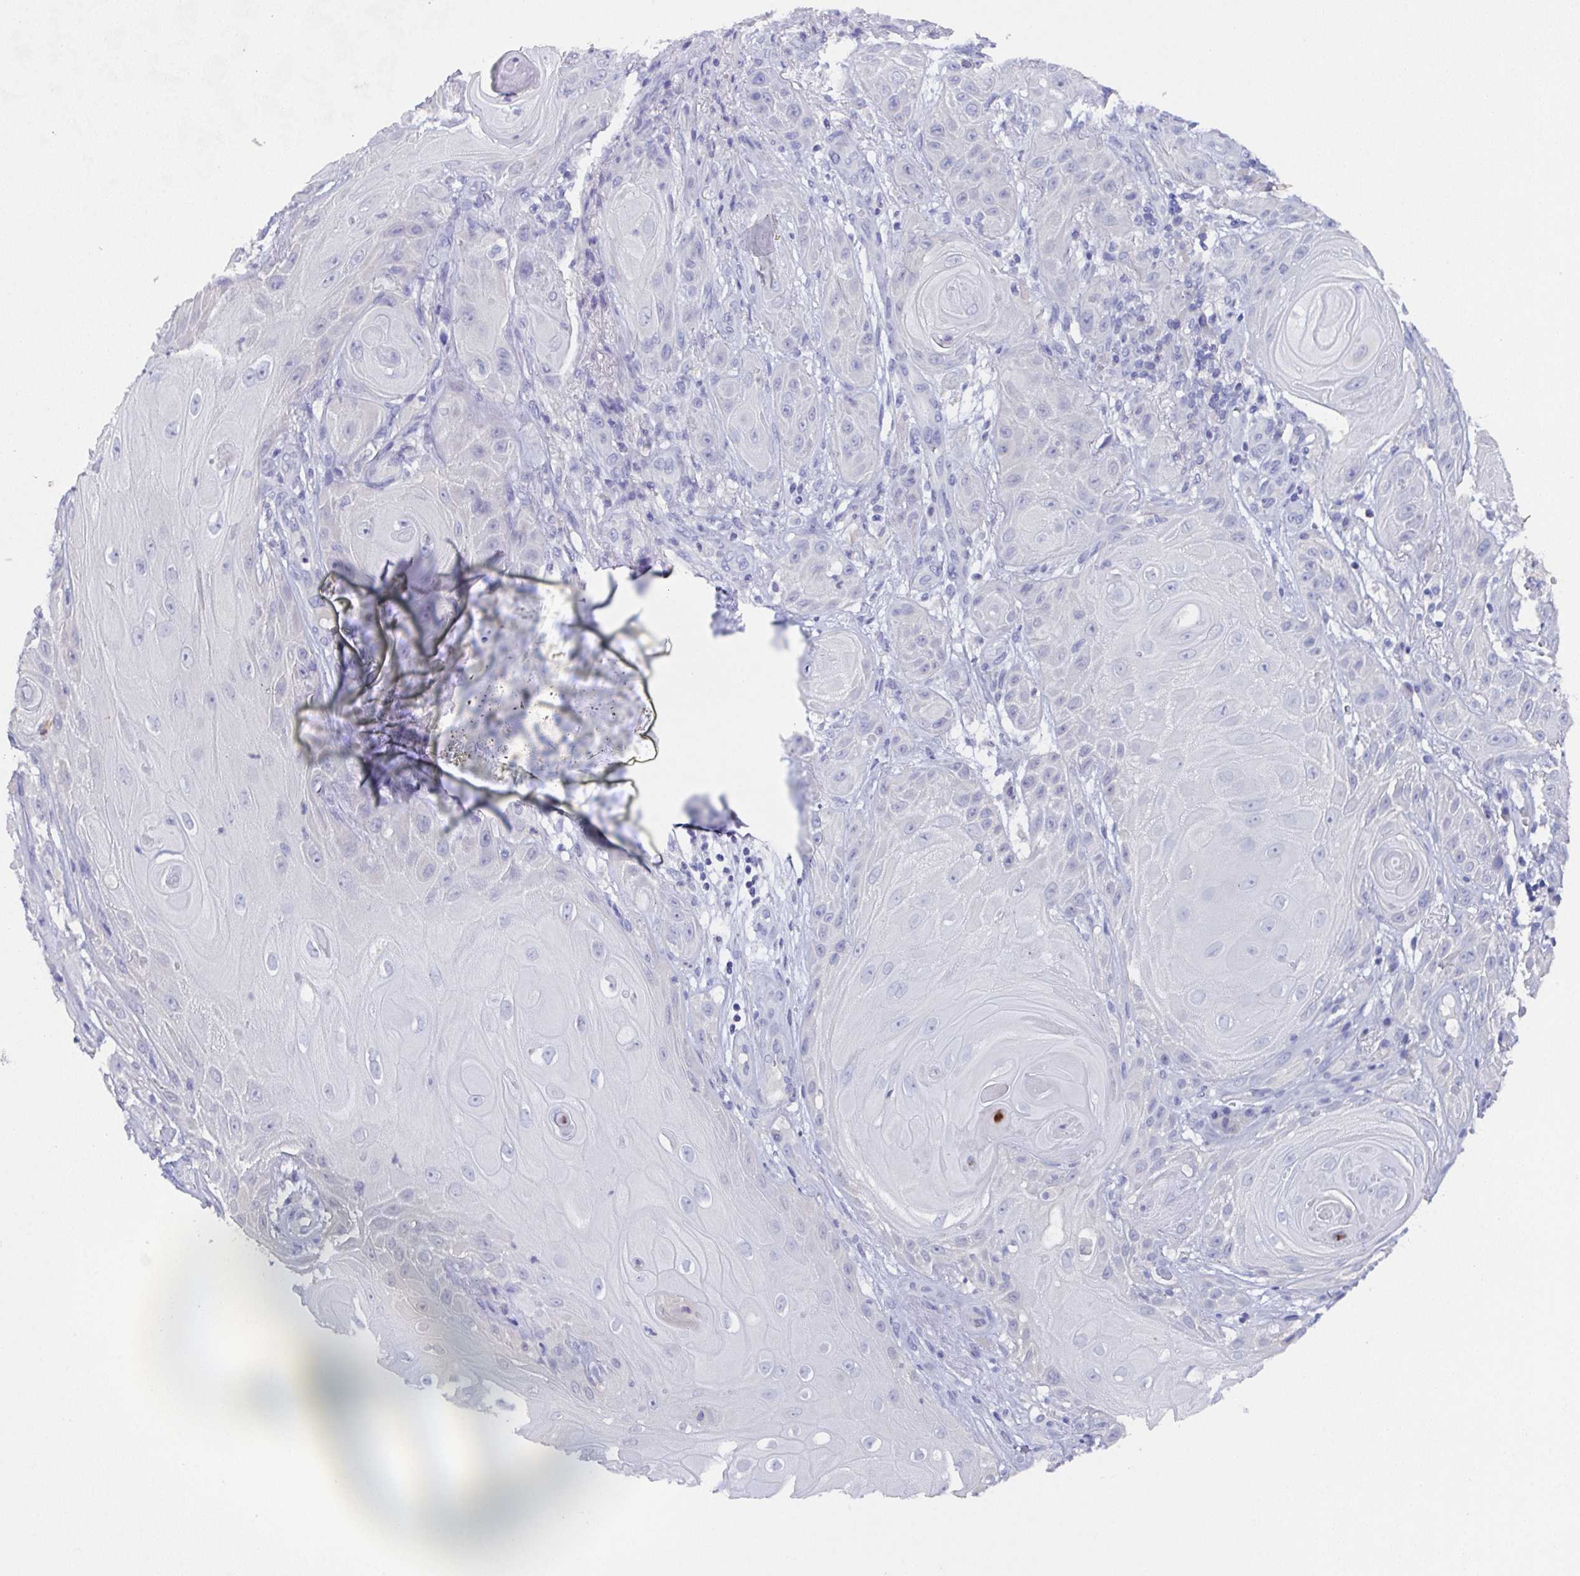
{"staining": {"intensity": "negative", "quantity": "none", "location": "none"}, "tissue": "skin cancer", "cell_type": "Tumor cells", "image_type": "cancer", "snomed": [{"axis": "morphology", "description": "Squamous cell carcinoma, NOS"}, {"axis": "topography", "description": "Skin"}], "caption": "DAB immunohistochemical staining of human skin cancer (squamous cell carcinoma) demonstrates no significant staining in tumor cells.", "gene": "SSC4D", "patient": {"sex": "male", "age": 62}}